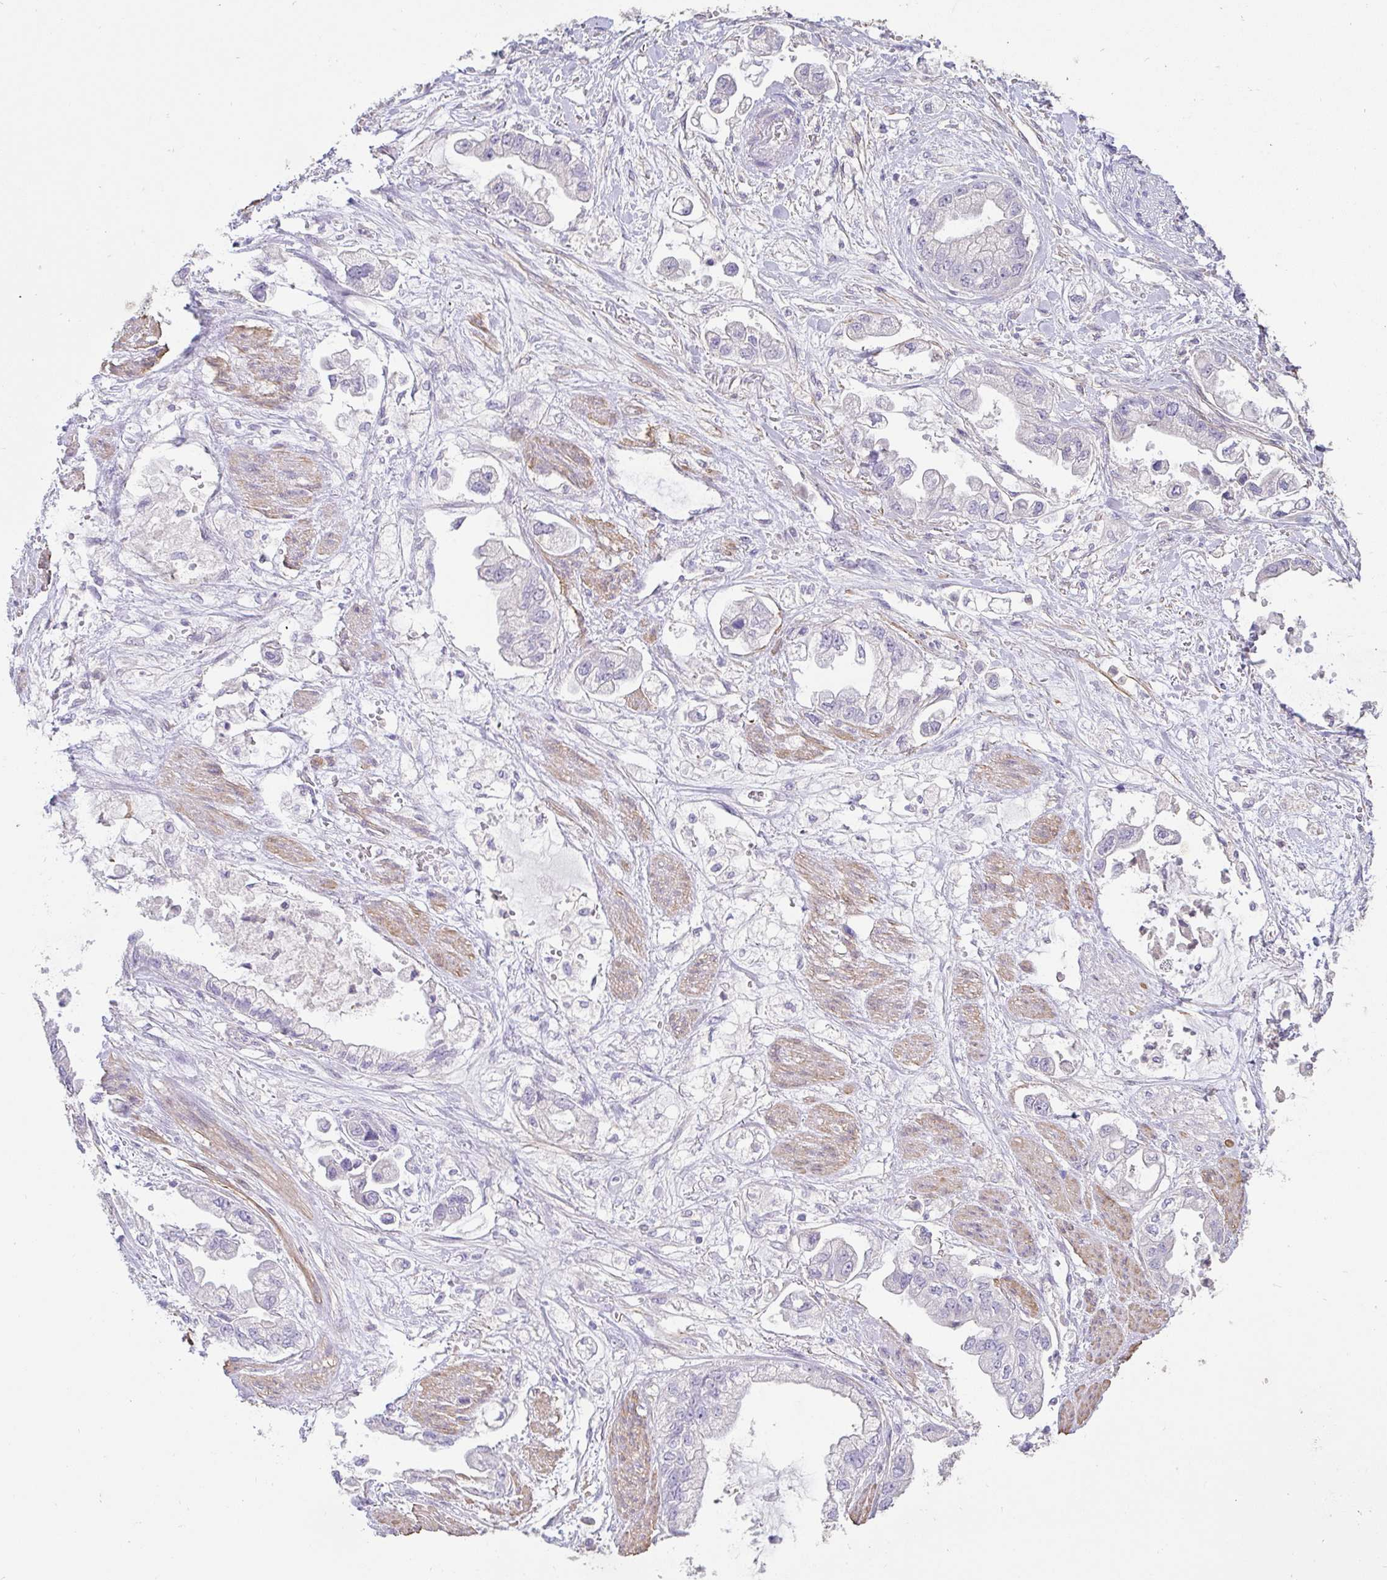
{"staining": {"intensity": "negative", "quantity": "none", "location": "none"}, "tissue": "stomach cancer", "cell_type": "Tumor cells", "image_type": "cancer", "snomed": [{"axis": "morphology", "description": "Adenocarcinoma, NOS"}, {"axis": "topography", "description": "Stomach"}], "caption": "This histopathology image is of stomach cancer stained with immunohistochemistry (IHC) to label a protein in brown with the nuclei are counter-stained blue. There is no expression in tumor cells.", "gene": "PYGM", "patient": {"sex": "male", "age": 62}}